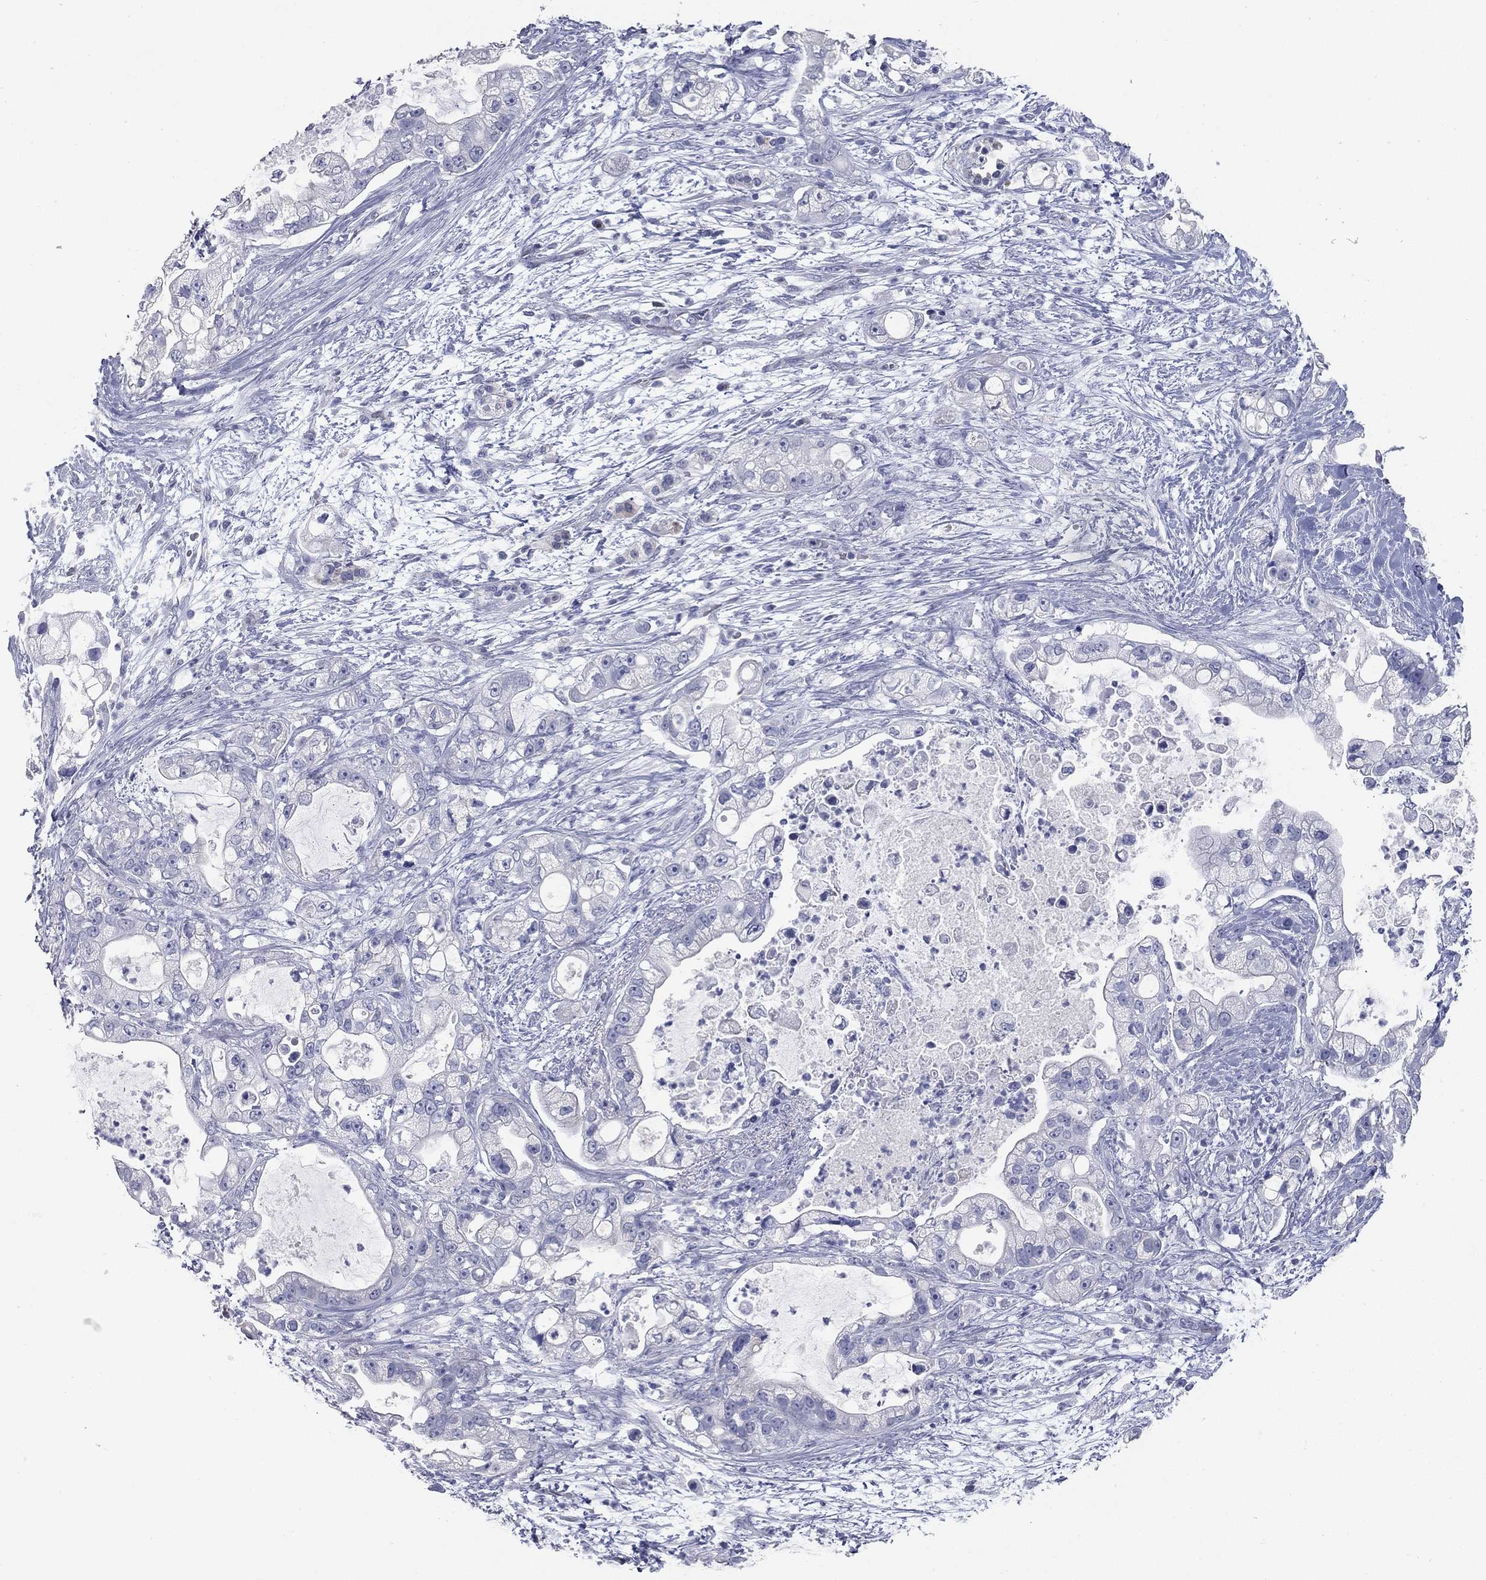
{"staining": {"intensity": "negative", "quantity": "none", "location": "none"}, "tissue": "pancreatic cancer", "cell_type": "Tumor cells", "image_type": "cancer", "snomed": [{"axis": "morphology", "description": "Adenocarcinoma, NOS"}, {"axis": "topography", "description": "Pancreas"}], "caption": "Histopathology image shows no significant protein expression in tumor cells of pancreatic cancer (adenocarcinoma). (Immunohistochemistry (ihc), brightfield microscopy, high magnification).", "gene": "TAC1", "patient": {"sex": "female", "age": 69}}